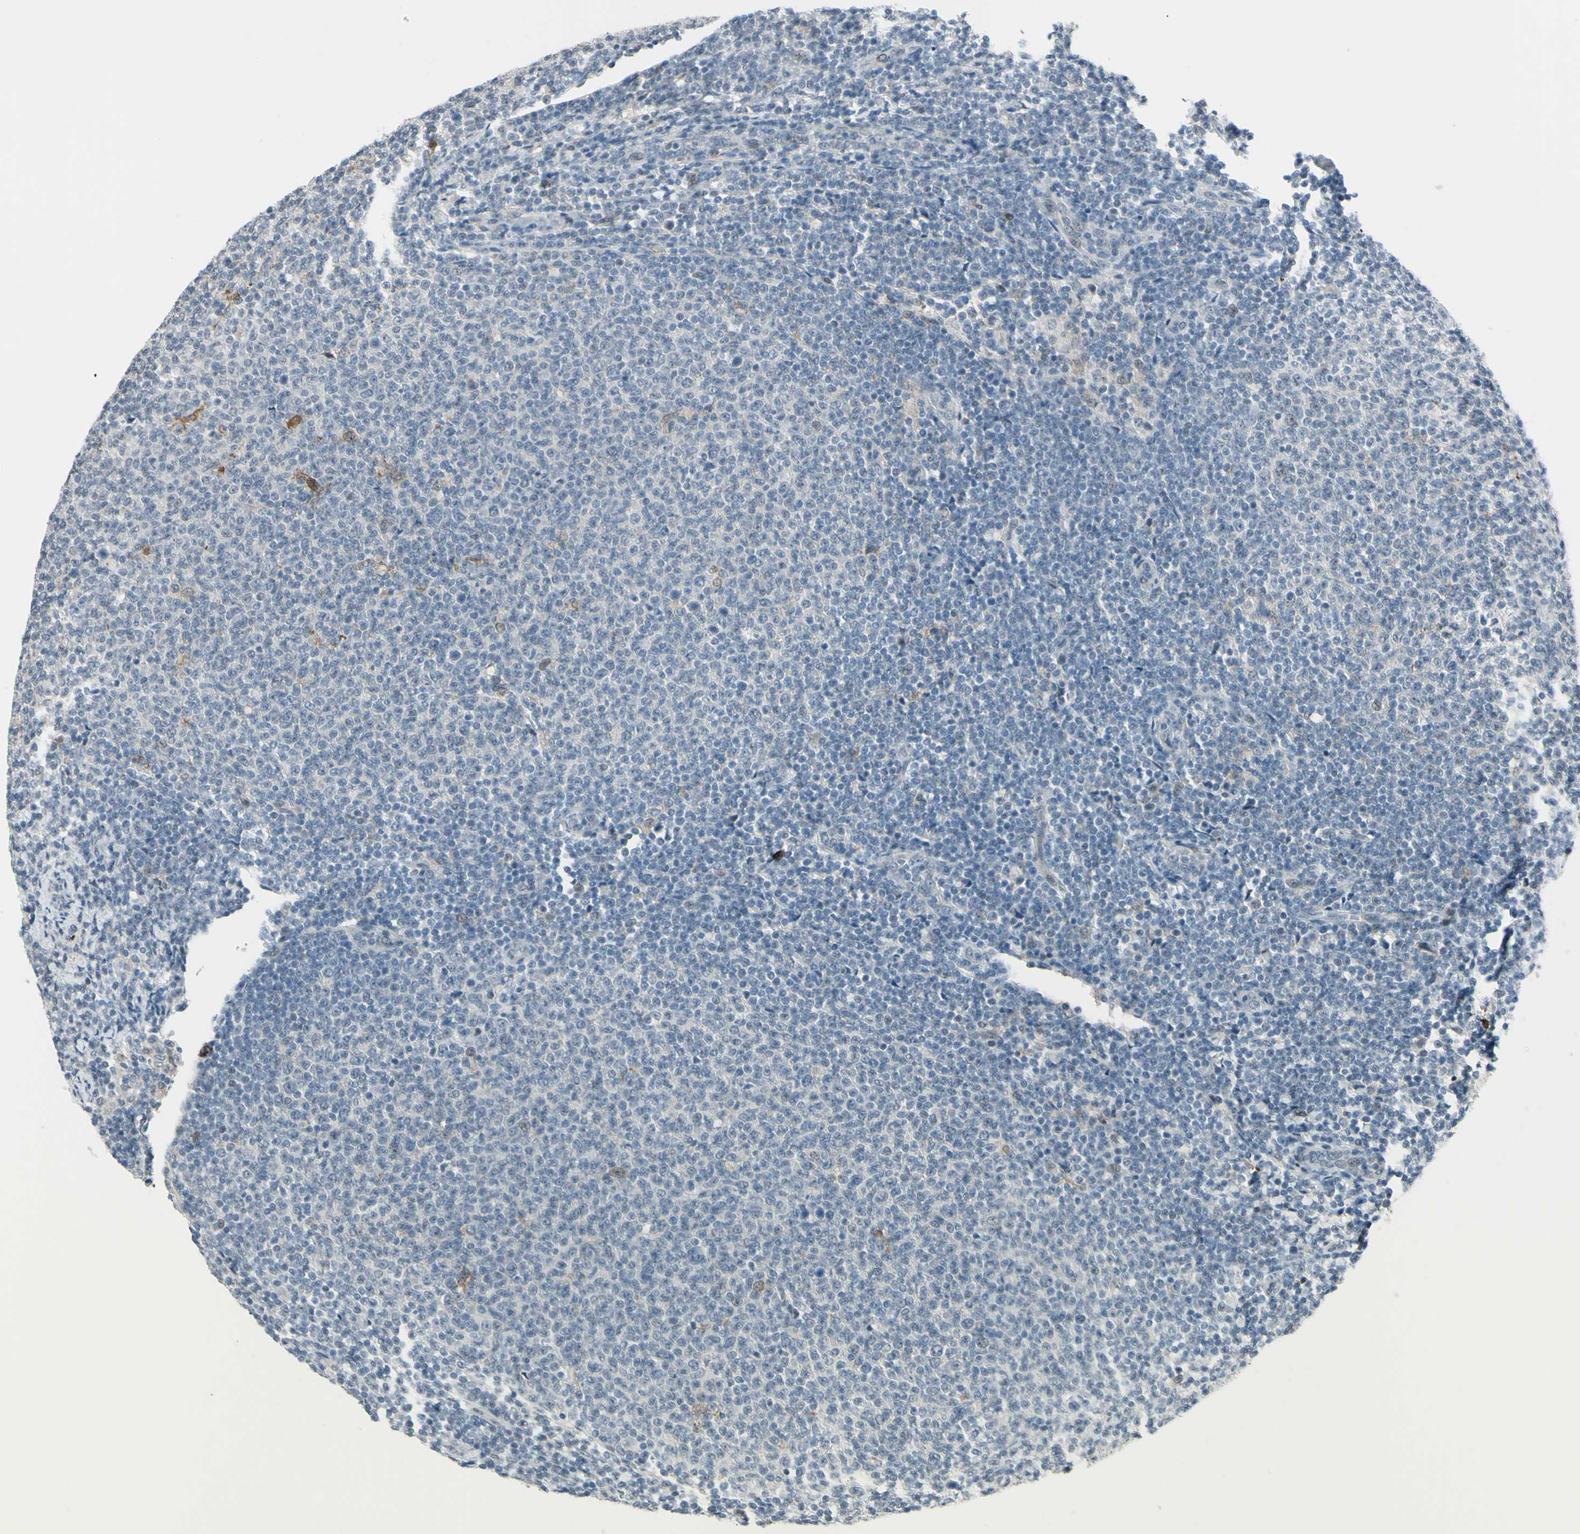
{"staining": {"intensity": "negative", "quantity": "none", "location": "none"}, "tissue": "lymphoma", "cell_type": "Tumor cells", "image_type": "cancer", "snomed": [{"axis": "morphology", "description": "Malignant lymphoma, non-Hodgkin's type, Low grade"}, {"axis": "topography", "description": "Lymph node"}], "caption": "A micrograph of low-grade malignant lymphoma, non-Hodgkin's type stained for a protein shows no brown staining in tumor cells.", "gene": "ETNK1", "patient": {"sex": "male", "age": 66}}